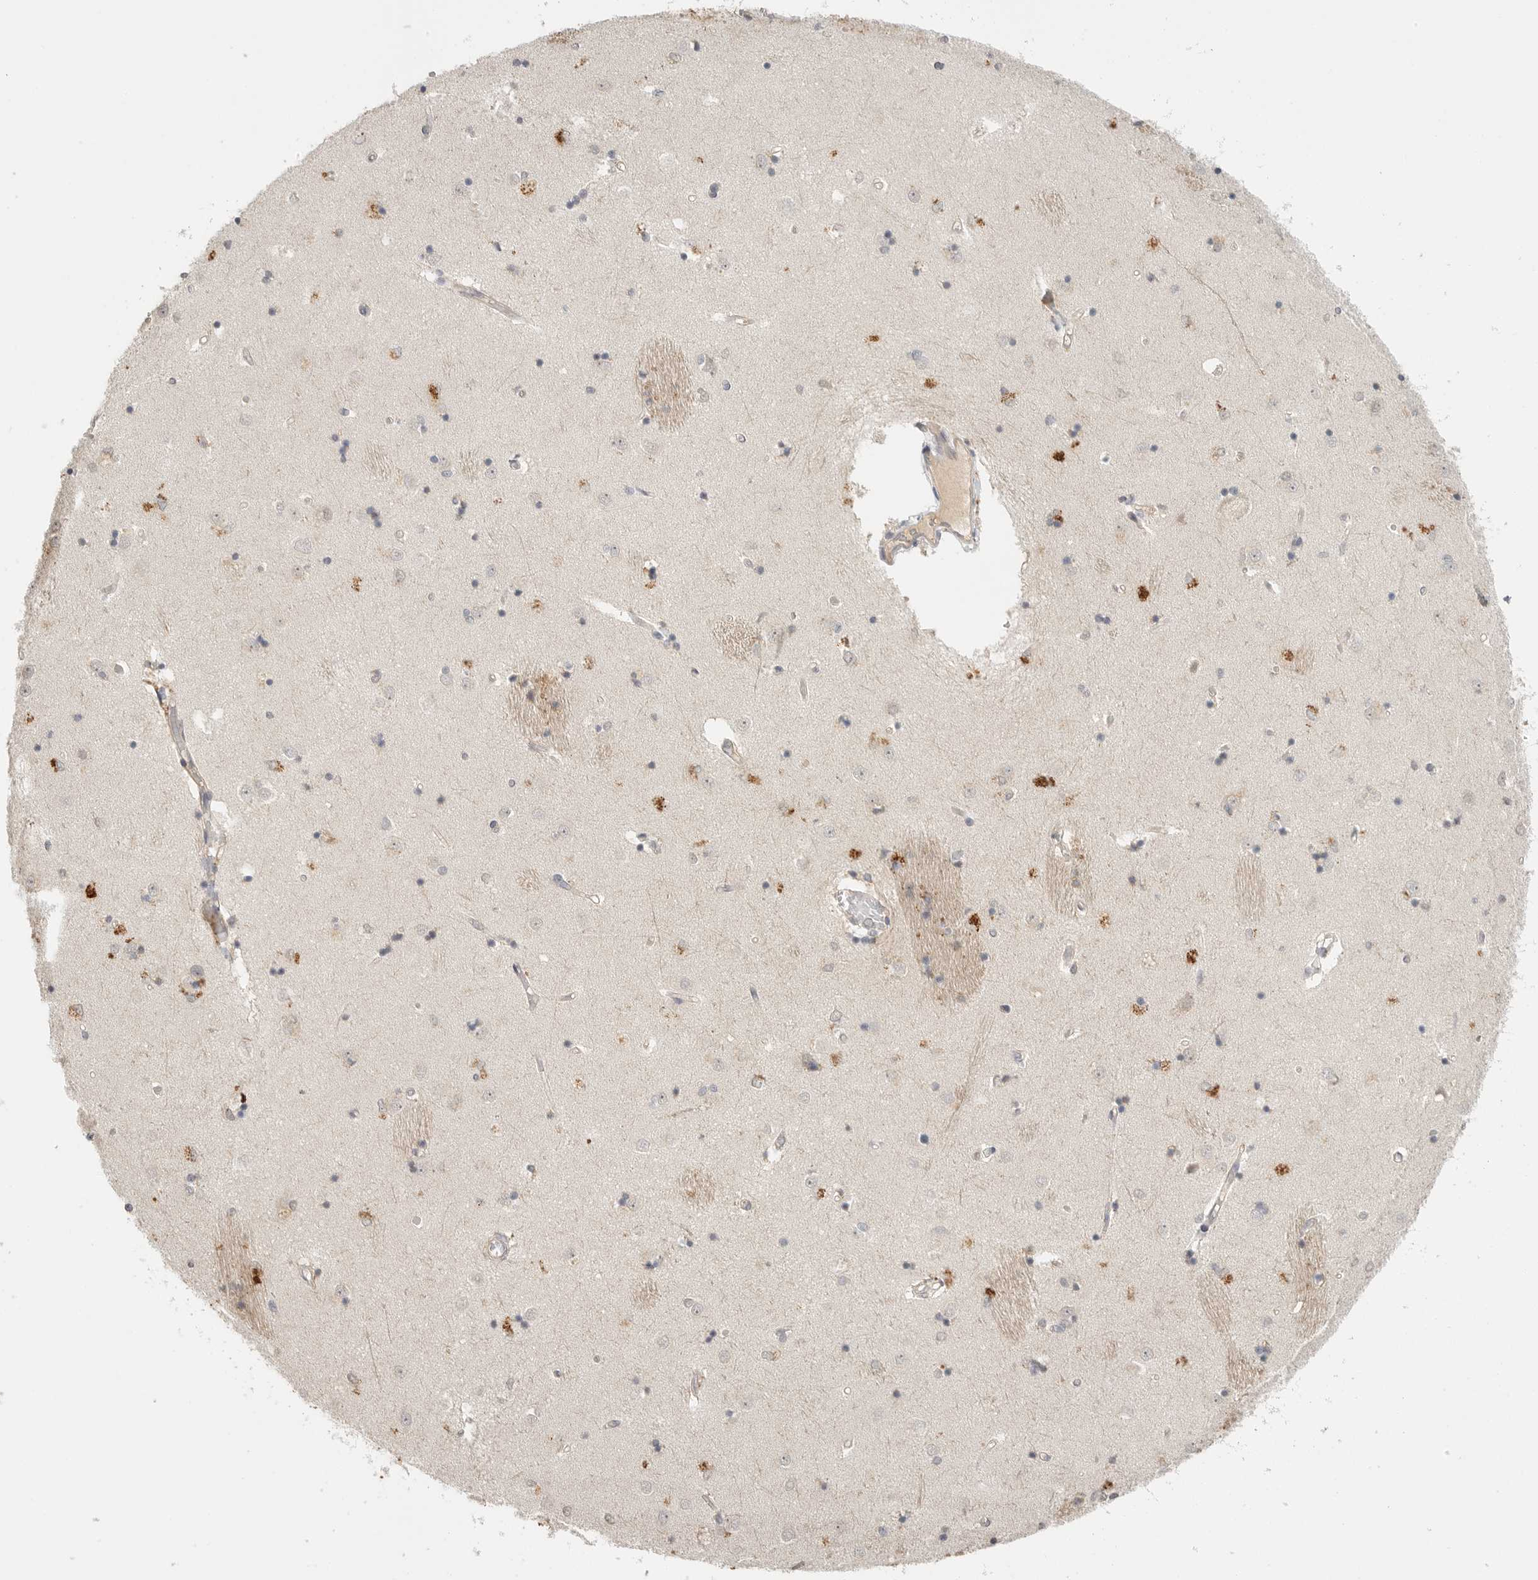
{"staining": {"intensity": "negative", "quantity": "none", "location": "none"}, "tissue": "caudate", "cell_type": "Glial cells", "image_type": "normal", "snomed": [{"axis": "morphology", "description": "Normal tissue, NOS"}, {"axis": "topography", "description": "Lateral ventricle wall"}], "caption": "High power microscopy photomicrograph of an immunohistochemistry (IHC) micrograph of normal caudate, revealing no significant expression in glial cells. (Stains: DAB (3,3'-diaminobenzidine) immunohistochemistry (IHC) with hematoxylin counter stain, Microscopy: brightfield microscopy at high magnification).", "gene": "HDAC6", "patient": {"sex": "male", "age": 45}}